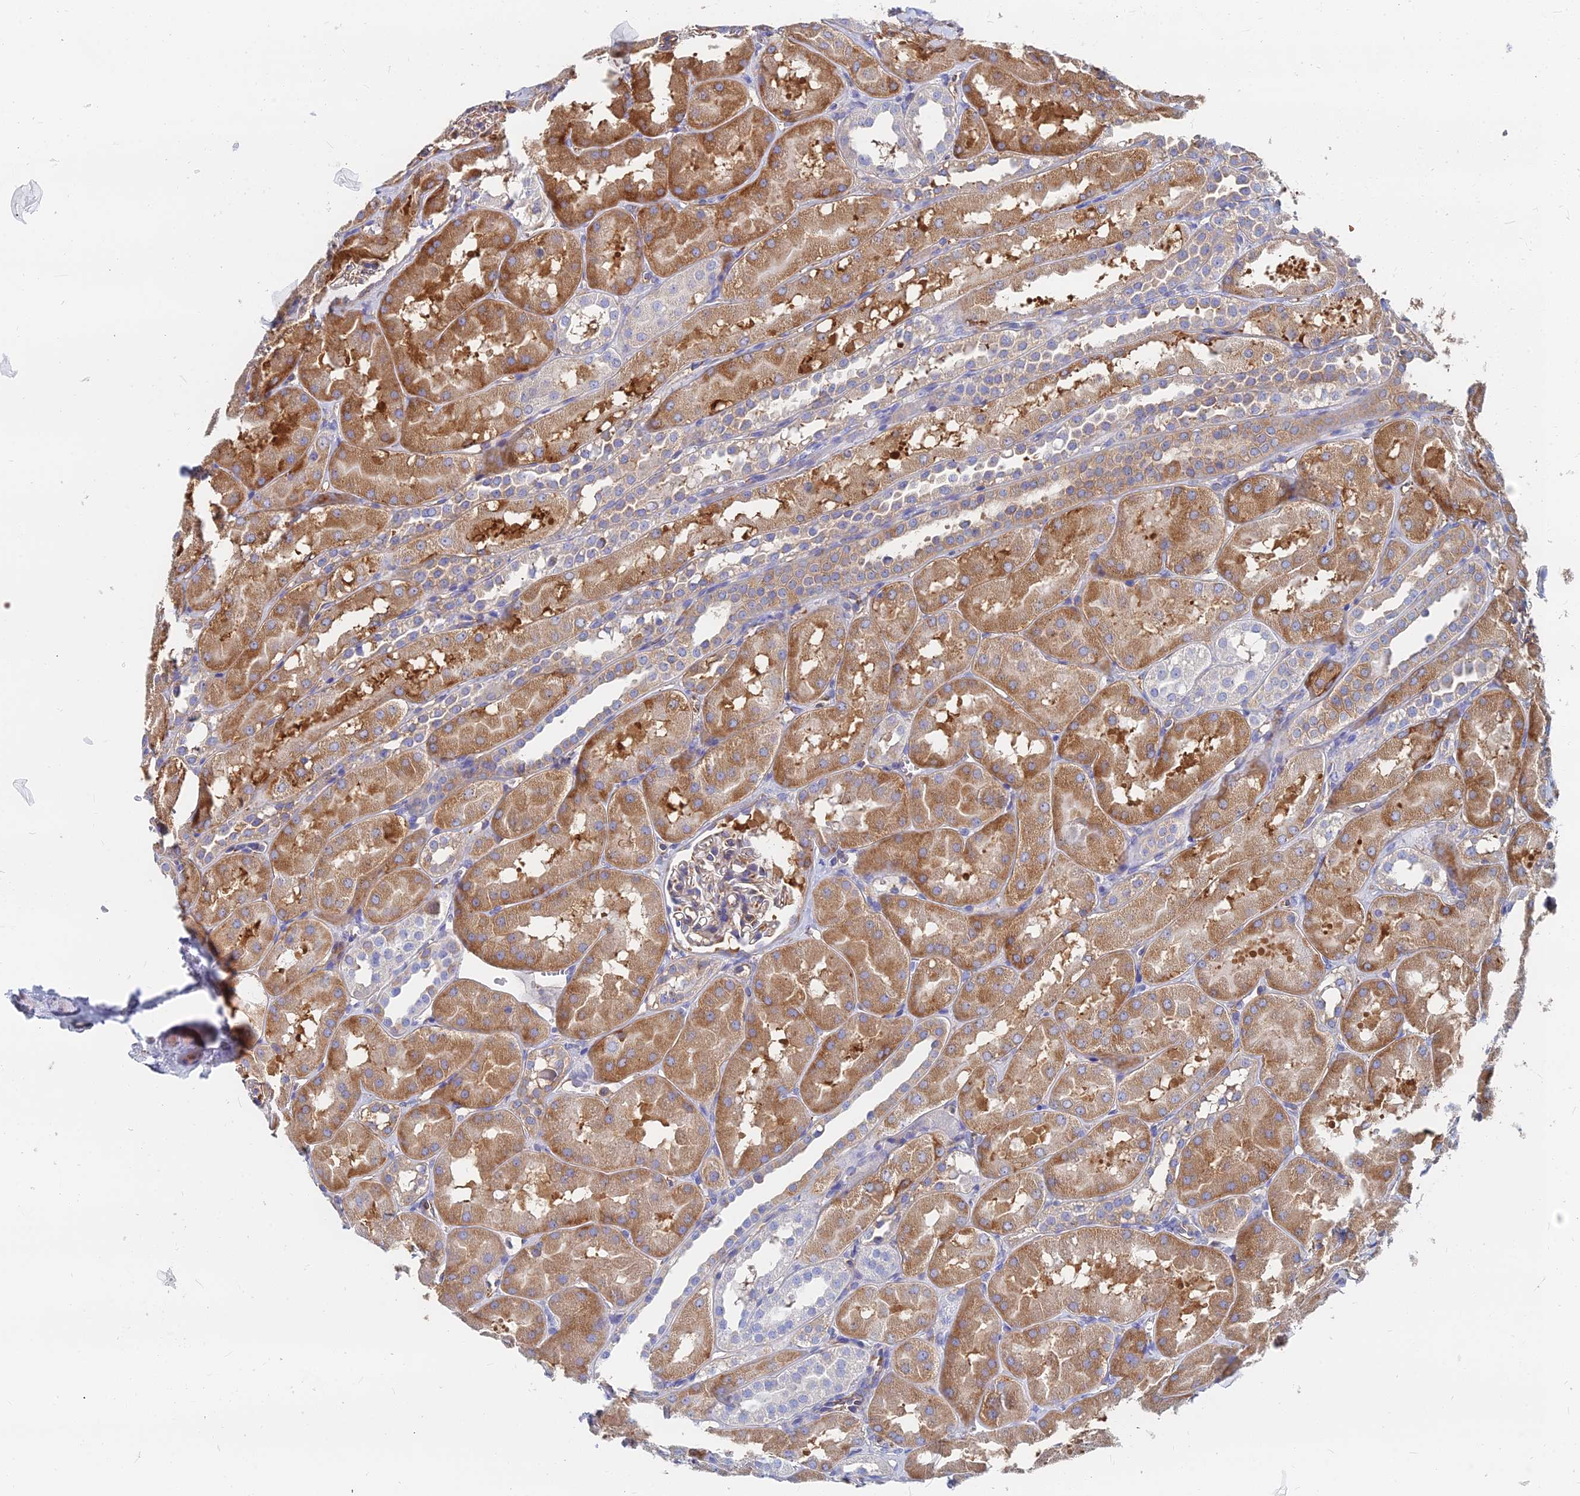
{"staining": {"intensity": "moderate", "quantity": "<25%", "location": "cytoplasmic/membranous"}, "tissue": "kidney", "cell_type": "Cells in glomeruli", "image_type": "normal", "snomed": [{"axis": "morphology", "description": "Normal tissue, NOS"}, {"axis": "topography", "description": "Kidney"}, {"axis": "topography", "description": "Urinary bladder"}], "caption": "About <25% of cells in glomeruli in unremarkable human kidney exhibit moderate cytoplasmic/membranous protein positivity as visualized by brown immunohistochemical staining.", "gene": "FFAR3", "patient": {"sex": "male", "age": 16}}